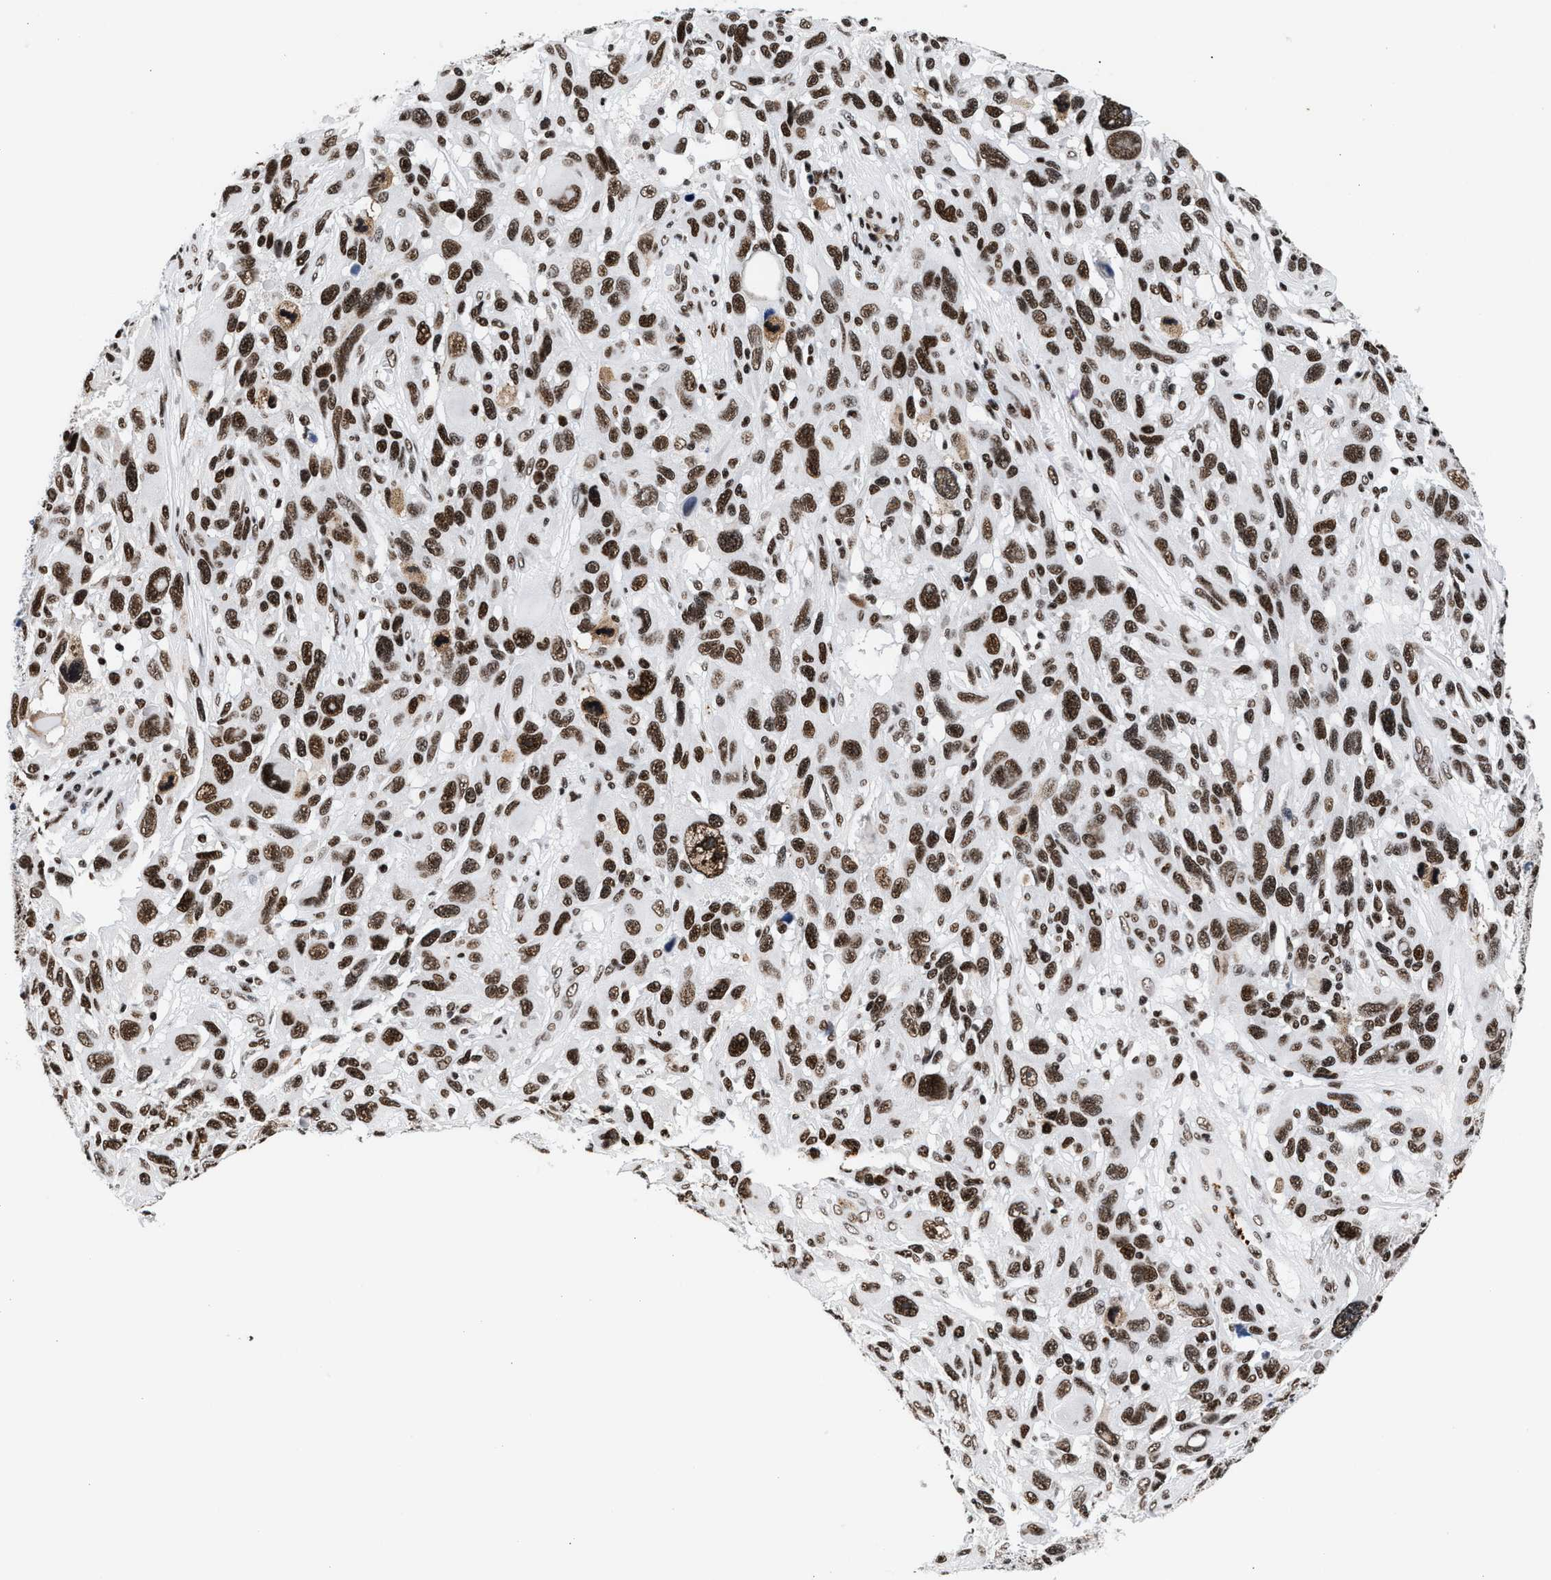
{"staining": {"intensity": "strong", "quantity": ">75%", "location": "nuclear"}, "tissue": "melanoma", "cell_type": "Tumor cells", "image_type": "cancer", "snomed": [{"axis": "morphology", "description": "Malignant melanoma, NOS"}, {"axis": "topography", "description": "Skin"}], "caption": "A high amount of strong nuclear expression is appreciated in approximately >75% of tumor cells in melanoma tissue.", "gene": "RAD21", "patient": {"sex": "male", "age": 53}}